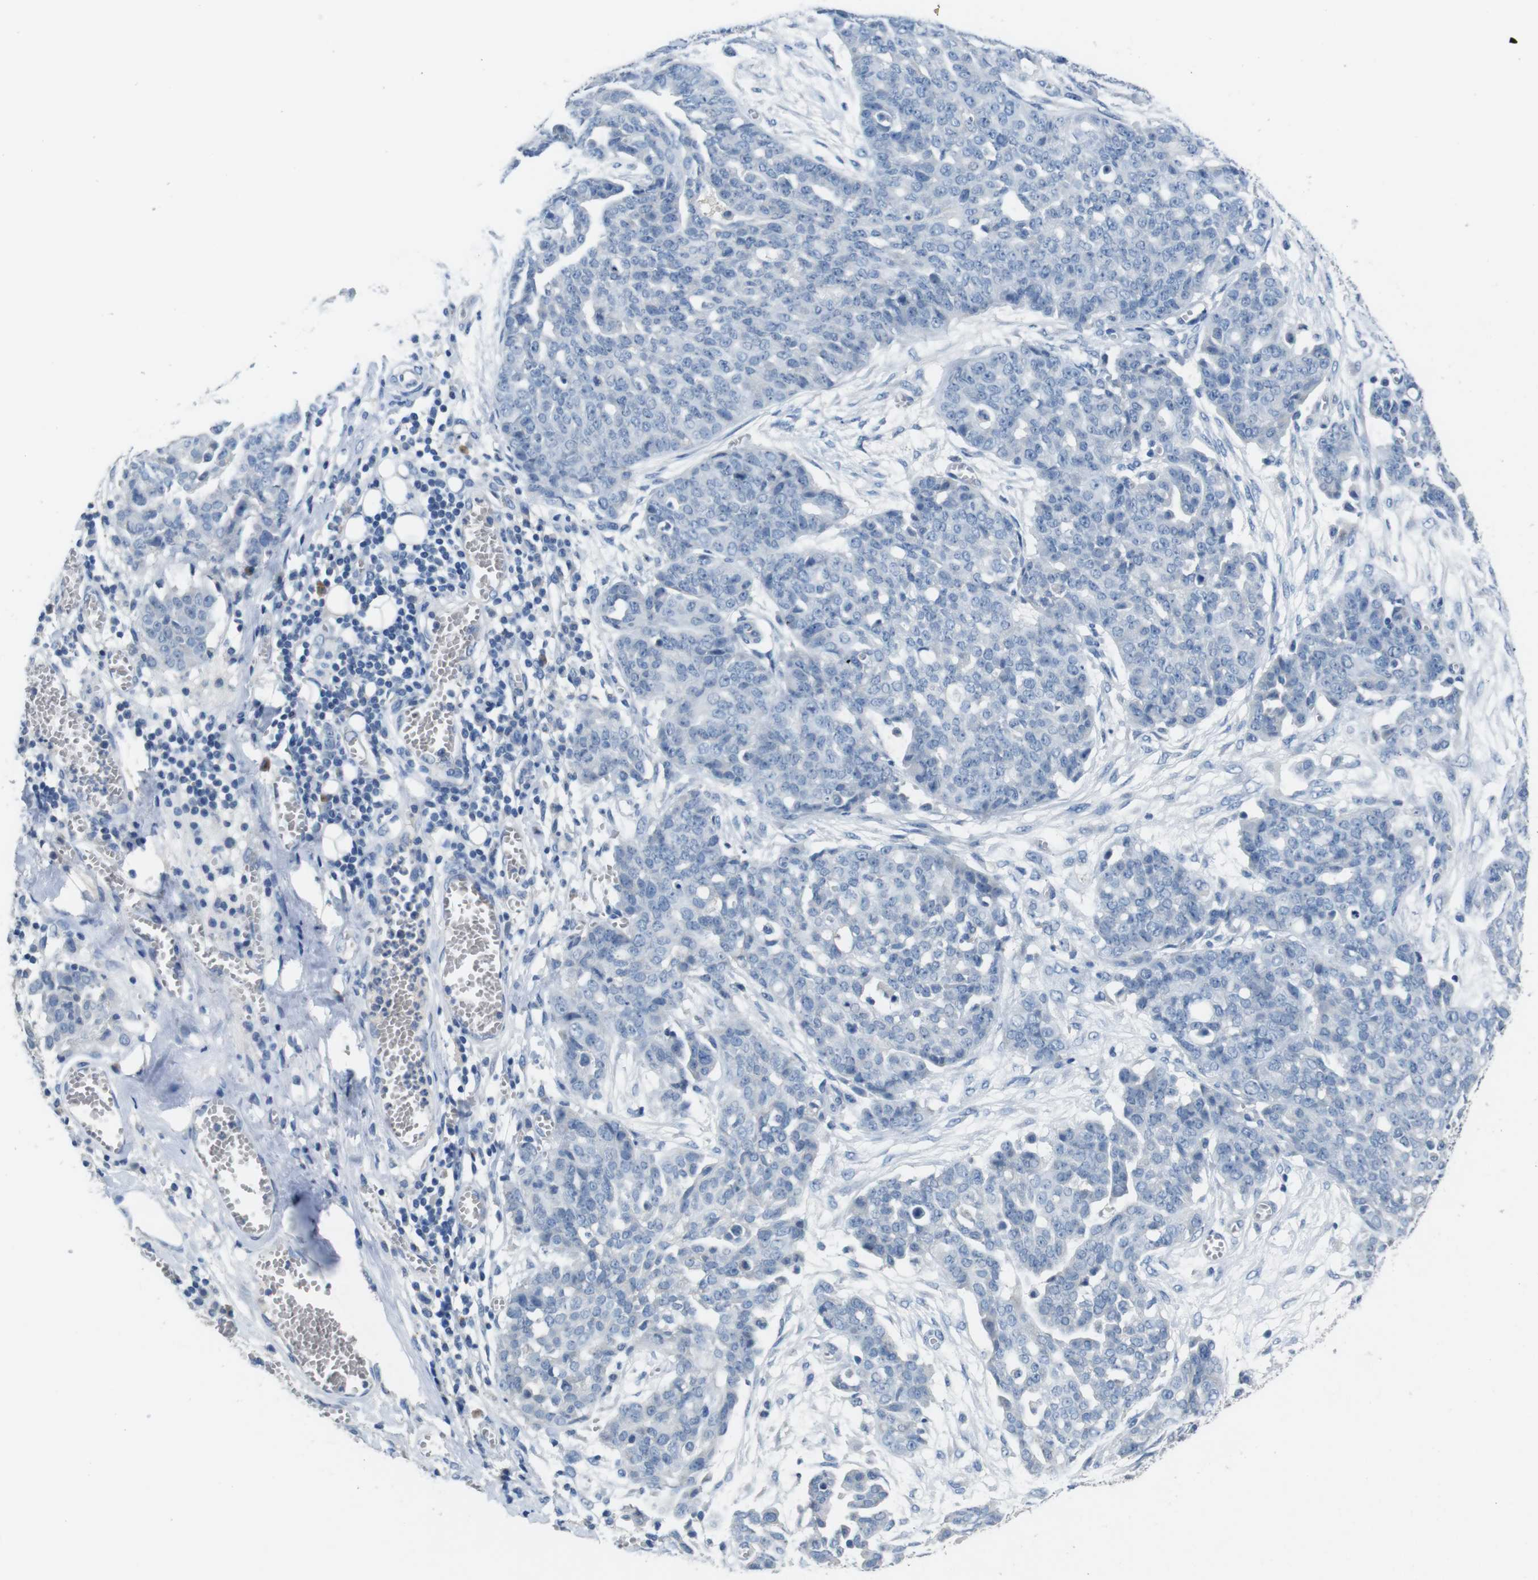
{"staining": {"intensity": "negative", "quantity": "none", "location": "none"}, "tissue": "ovarian cancer", "cell_type": "Tumor cells", "image_type": "cancer", "snomed": [{"axis": "morphology", "description": "Cystadenocarcinoma, serous, NOS"}, {"axis": "topography", "description": "Soft tissue"}, {"axis": "topography", "description": "Ovary"}], "caption": "Tumor cells are negative for brown protein staining in ovarian cancer.", "gene": "SLC2A8", "patient": {"sex": "female", "age": 57}}